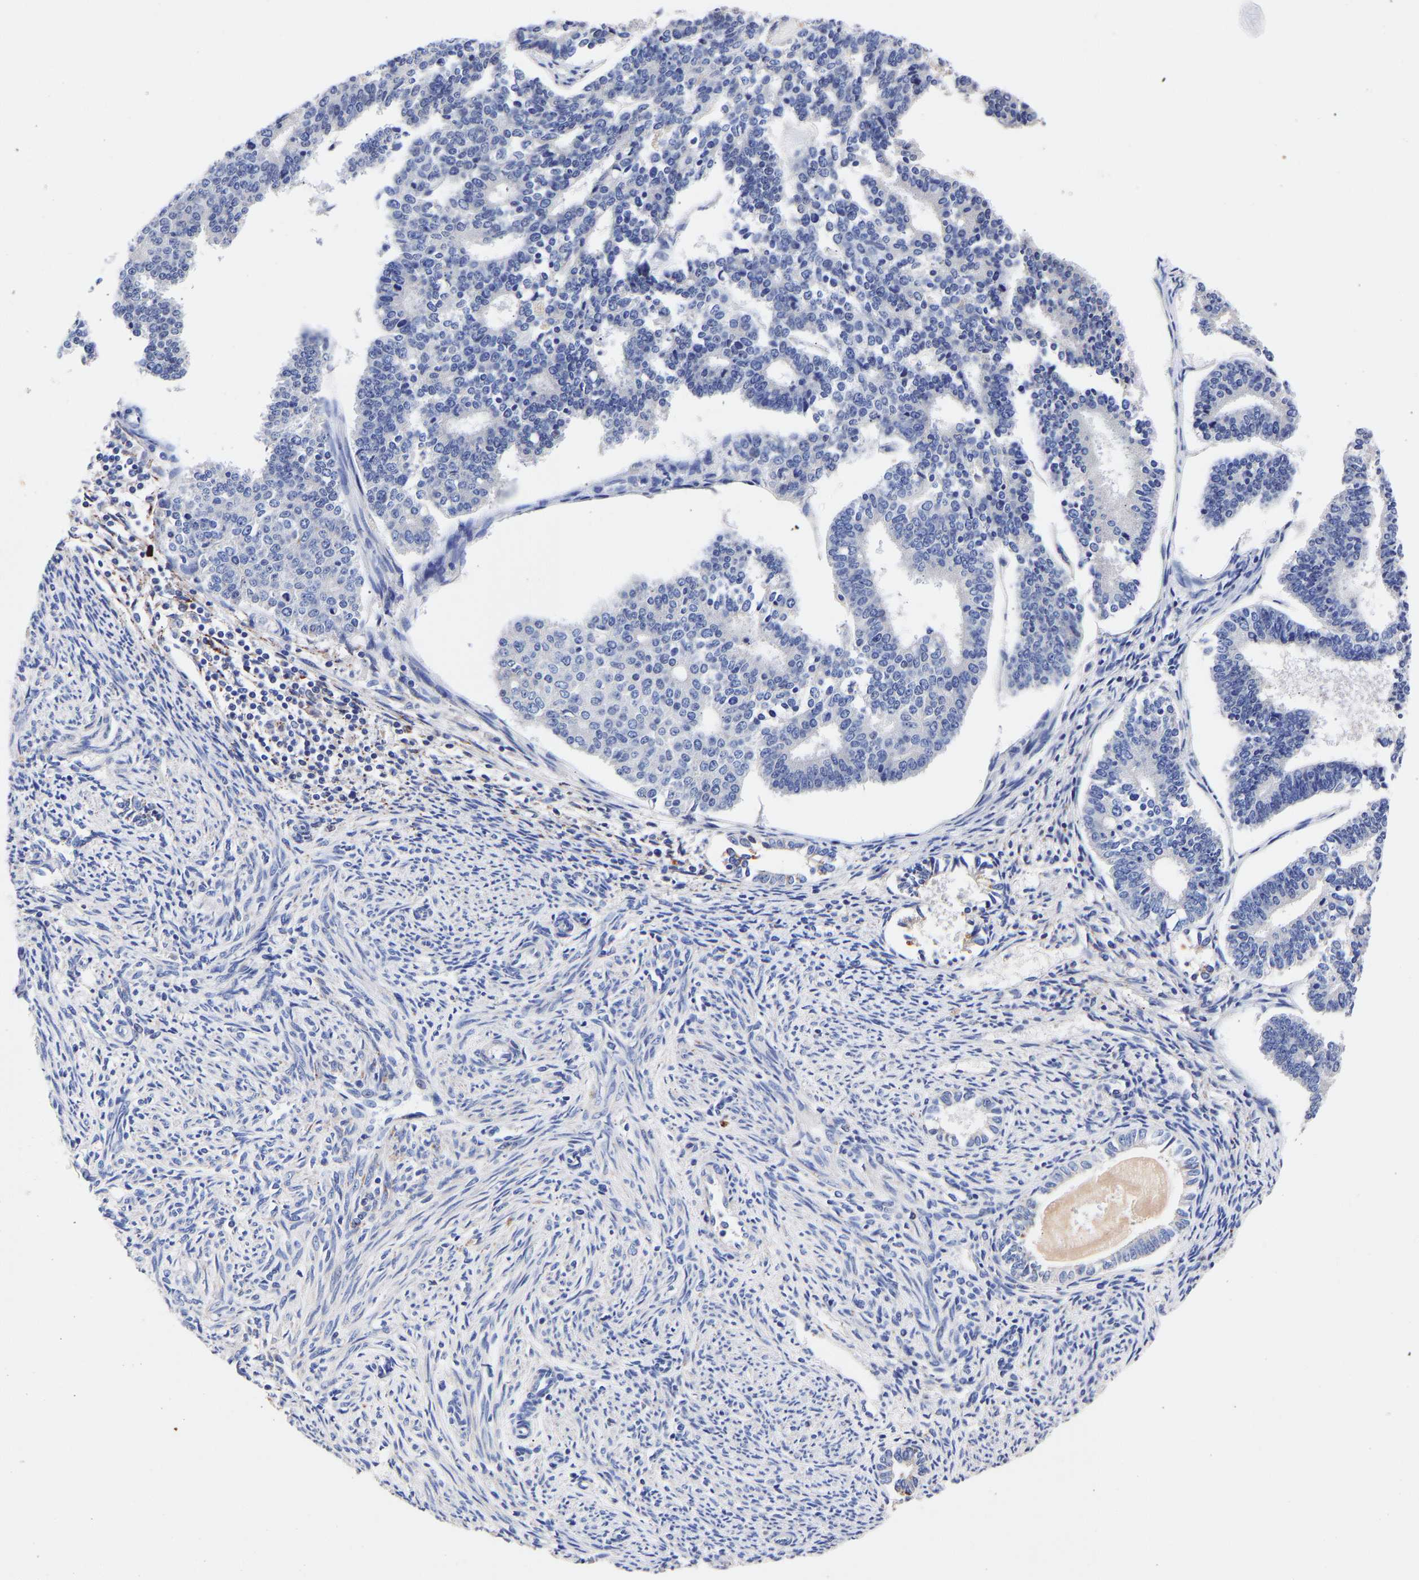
{"staining": {"intensity": "negative", "quantity": "none", "location": "none"}, "tissue": "endometrial cancer", "cell_type": "Tumor cells", "image_type": "cancer", "snomed": [{"axis": "morphology", "description": "Adenocarcinoma, NOS"}, {"axis": "topography", "description": "Endometrium"}], "caption": "The histopathology image reveals no staining of tumor cells in endometrial cancer (adenocarcinoma). (IHC, brightfield microscopy, high magnification).", "gene": "SEM1", "patient": {"sex": "female", "age": 70}}